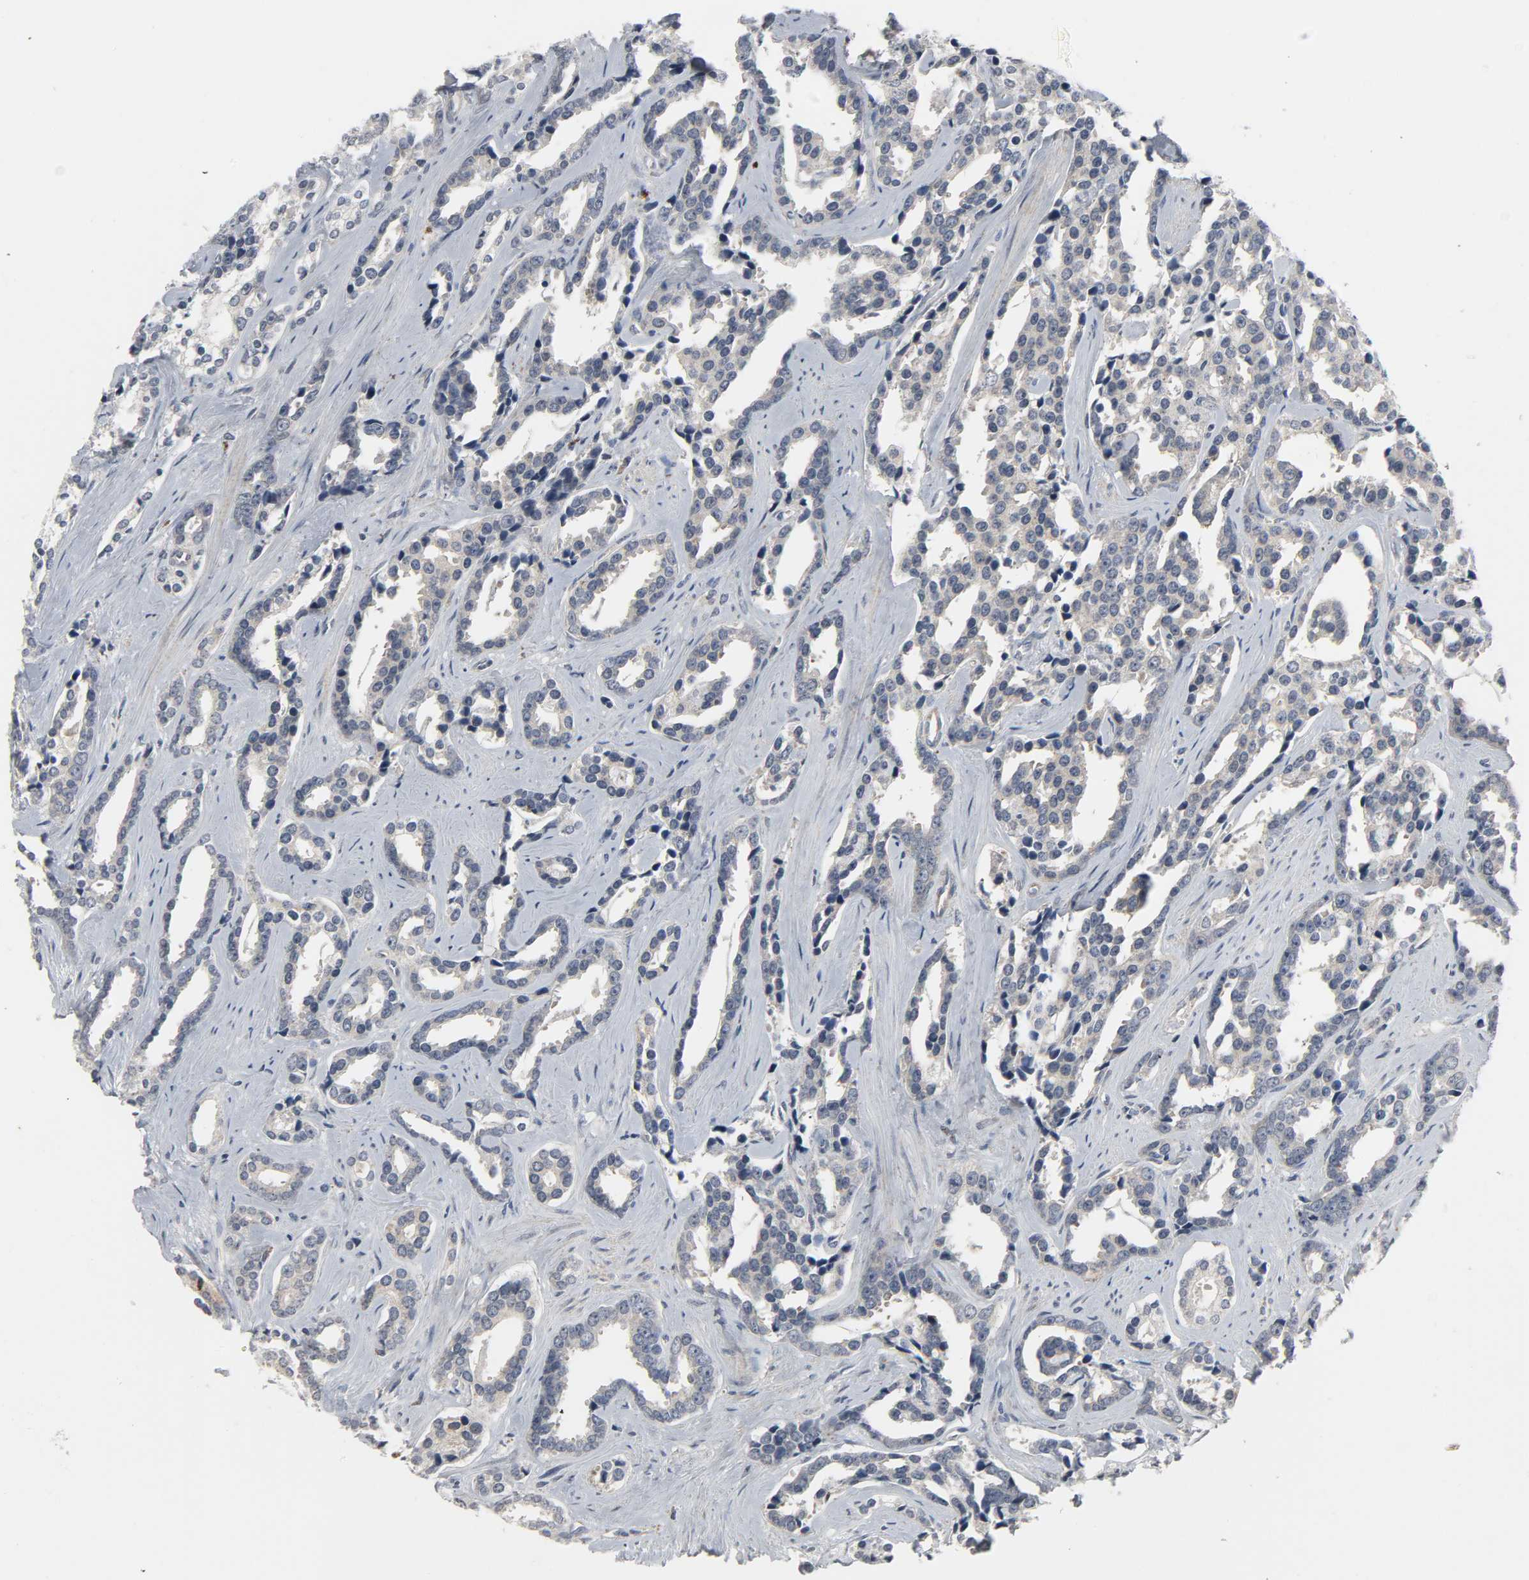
{"staining": {"intensity": "weak", "quantity": "25%-75%", "location": "cytoplasmic/membranous"}, "tissue": "prostate cancer", "cell_type": "Tumor cells", "image_type": "cancer", "snomed": [{"axis": "morphology", "description": "Adenocarcinoma, High grade"}, {"axis": "topography", "description": "Prostate"}], "caption": "Immunohistochemical staining of human prostate high-grade adenocarcinoma exhibits weak cytoplasmic/membranous protein positivity in about 25%-75% of tumor cells.", "gene": "CLIP1", "patient": {"sex": "male", "age": 67}}